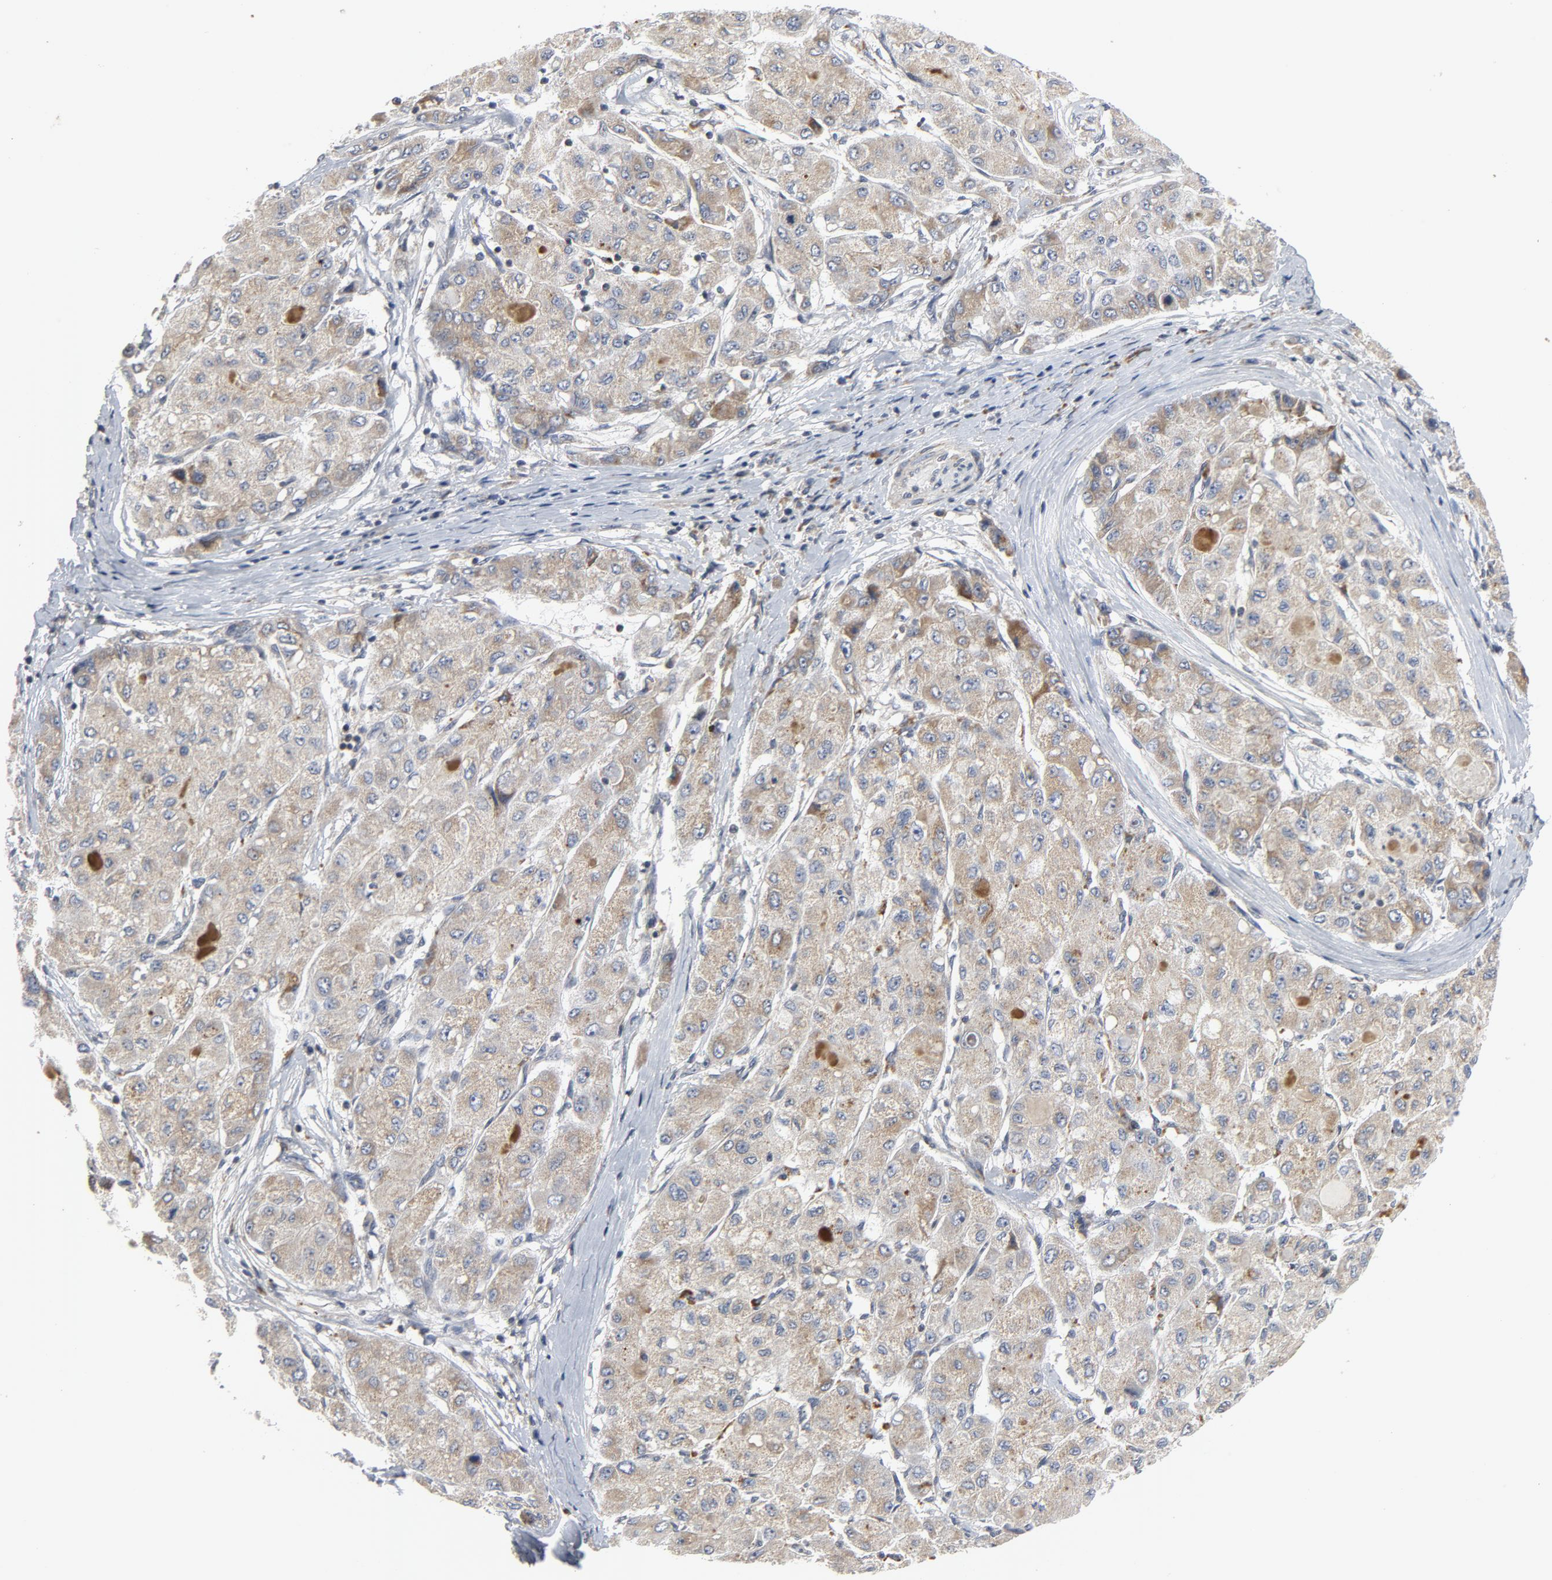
{"staining": {"intensity": "weak", "quantity": ">75%", "location": "cytoplasmic/membranous"}, "tissue": "liver cancer", "cell_type": "Tumor cells", "image_type": "cancer", "snomed": [{"axis": "morphology", "description": "Carcinoma, Hepatocellular, NOS"}, {"axis": "topography", "description": "Liver"}], "caption": "Protein expression analysis of liver cancer reveals weak cytoplasmic/membranous staining in approximately >75% of tumor cells. (DAB = brown stain, brightfield microscopy at high magnification).", "gene": "C14orf119", "patient": {"sex": "male", "age": 80}}